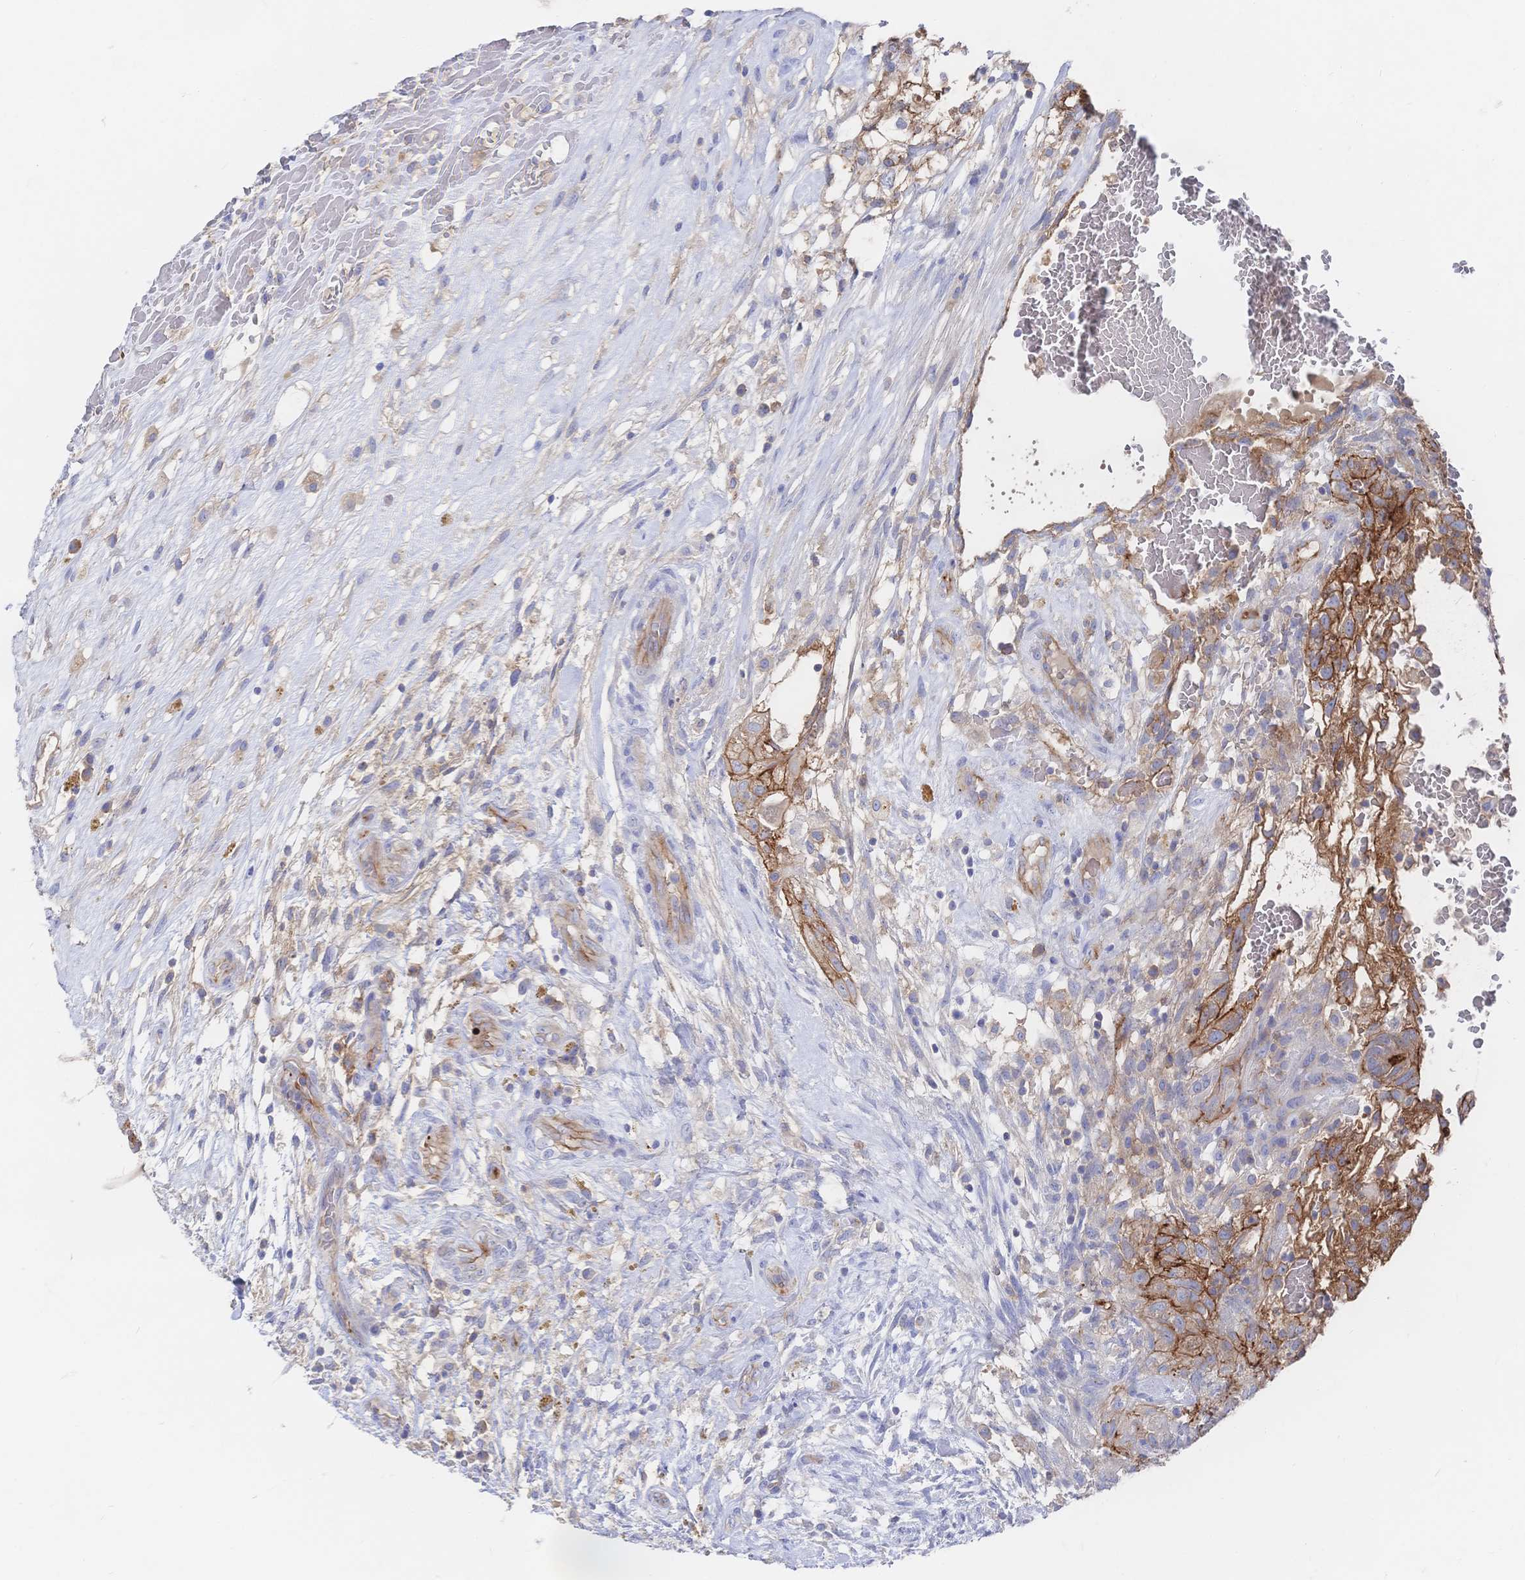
{"staining": {"intensity": "moderate", "quantity": ">75%", "location": "cytoplasmic/membranous"}, "tissue": "testis cancer", "cell_type": "Tumor cells", "image_type": "cancer", "snomed": [{"axis": "morphology", "description": "Normal tissue, NOS"}, {"axis": "morphology", "description": "Carcinoma, Embryonal, NOS"}, {"axis": "topography", "description": "Testis"}], "caption": "Immunohistochemistry micrograph of testis cancer (embryonal carcinoma) stained for a protein (brown), which demonstrates medium levels of moderate cytoplasmic/membranous positivity in about >75% of tumor cells.", "gene": "F11R", "patient": {"sex": "male", "age": 32}}